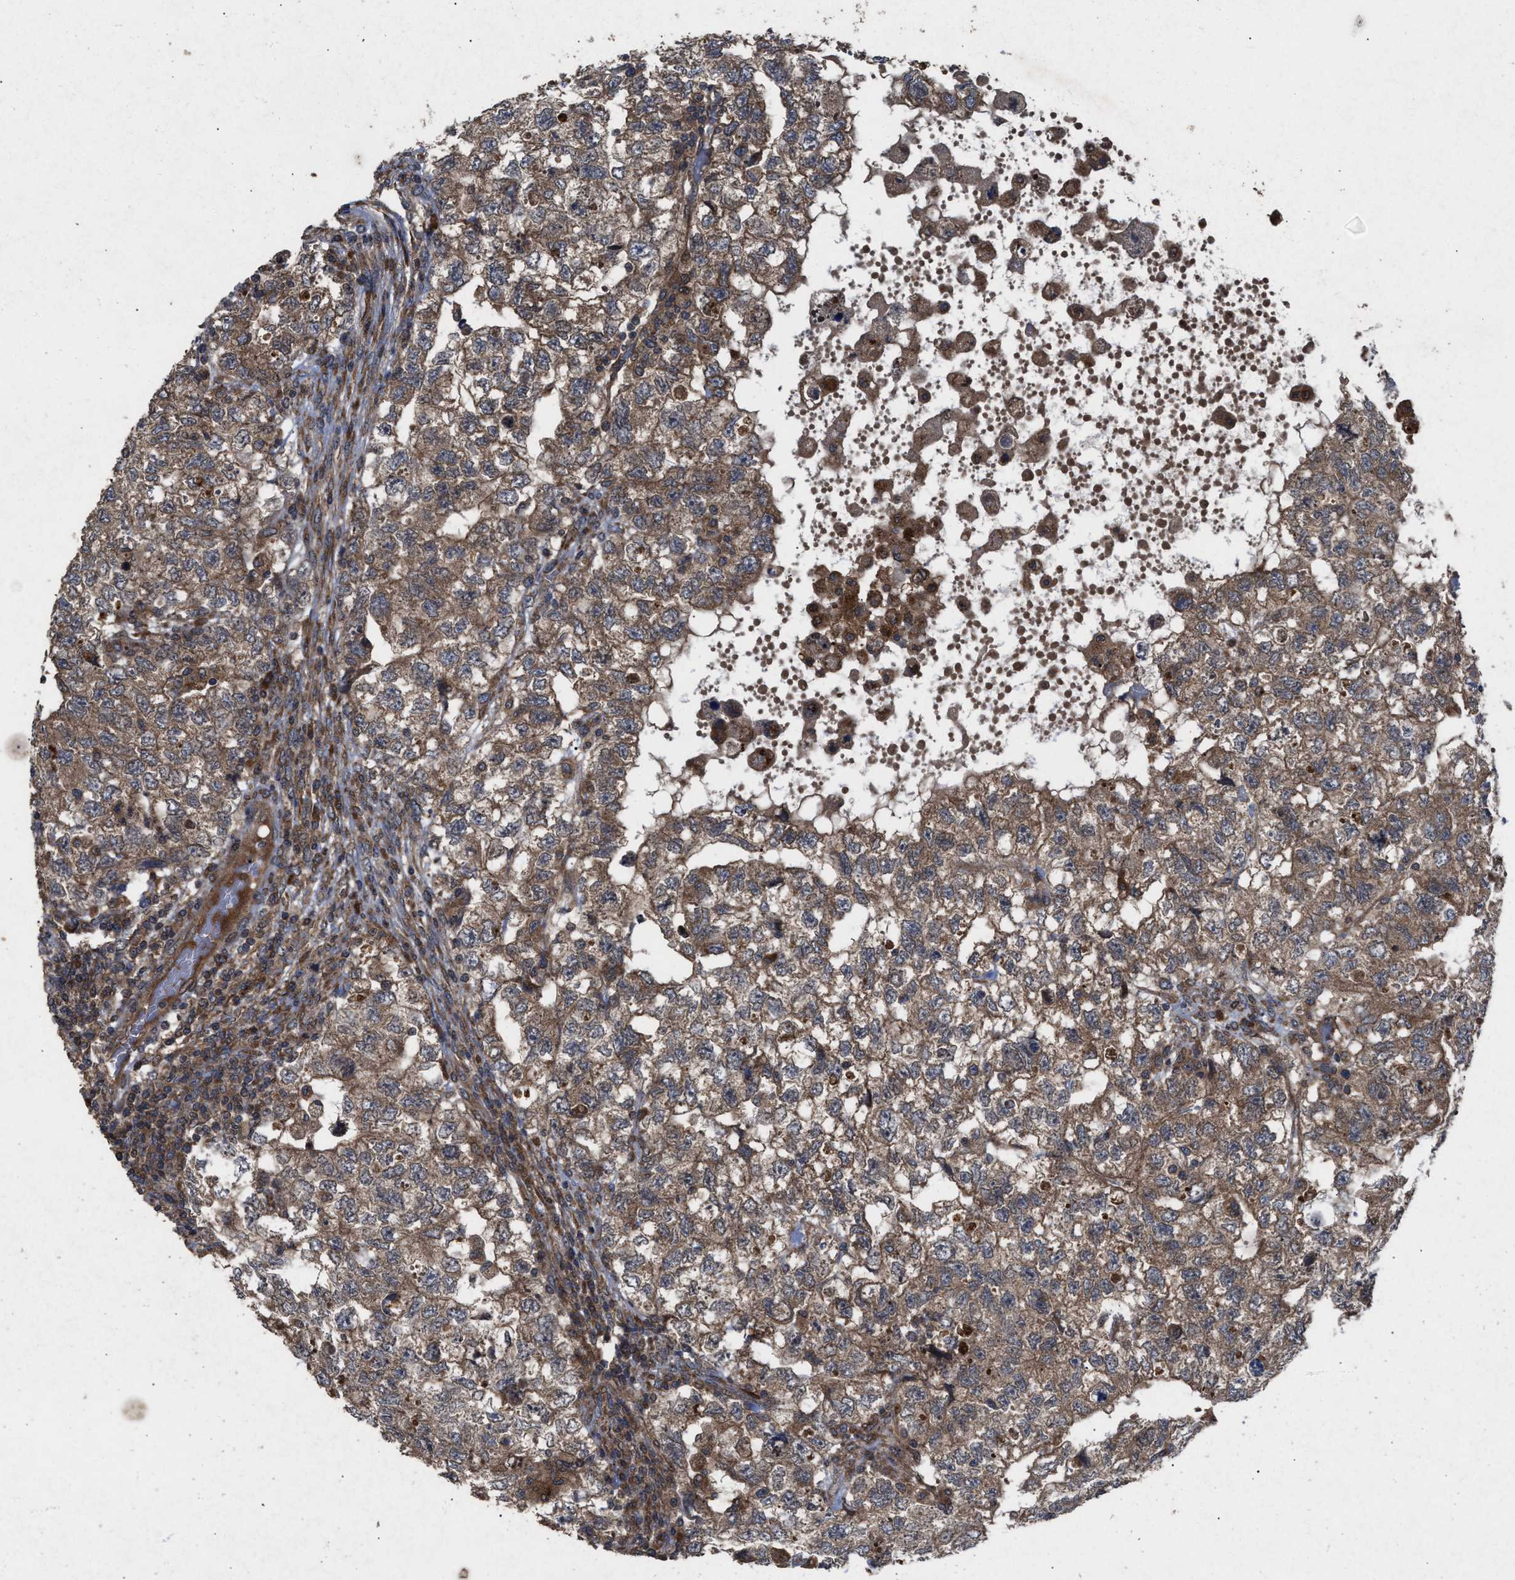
{"staining": {"intensity": "moderate", "quantity": ">75%", "location": "cytoplasmic/membranous"}, "tissue": "testis cancer", "cell_type": "Tumor cells", "image_type": "cancer", "snomed": [{"axis": "morphology", "description": "Carcinoma, Embryonal, NOS"}, {"axis": "topography", "description": "Testis"}], "caption": "The micrograph exhibits immunohistochemical staining of testis cancer. There is moderate cytoplasmic/membranous staining is appreciated in approximately >75% of tumor cells.", "gene": "MSI2", "patient": {"sex": "male", "age": 36}}